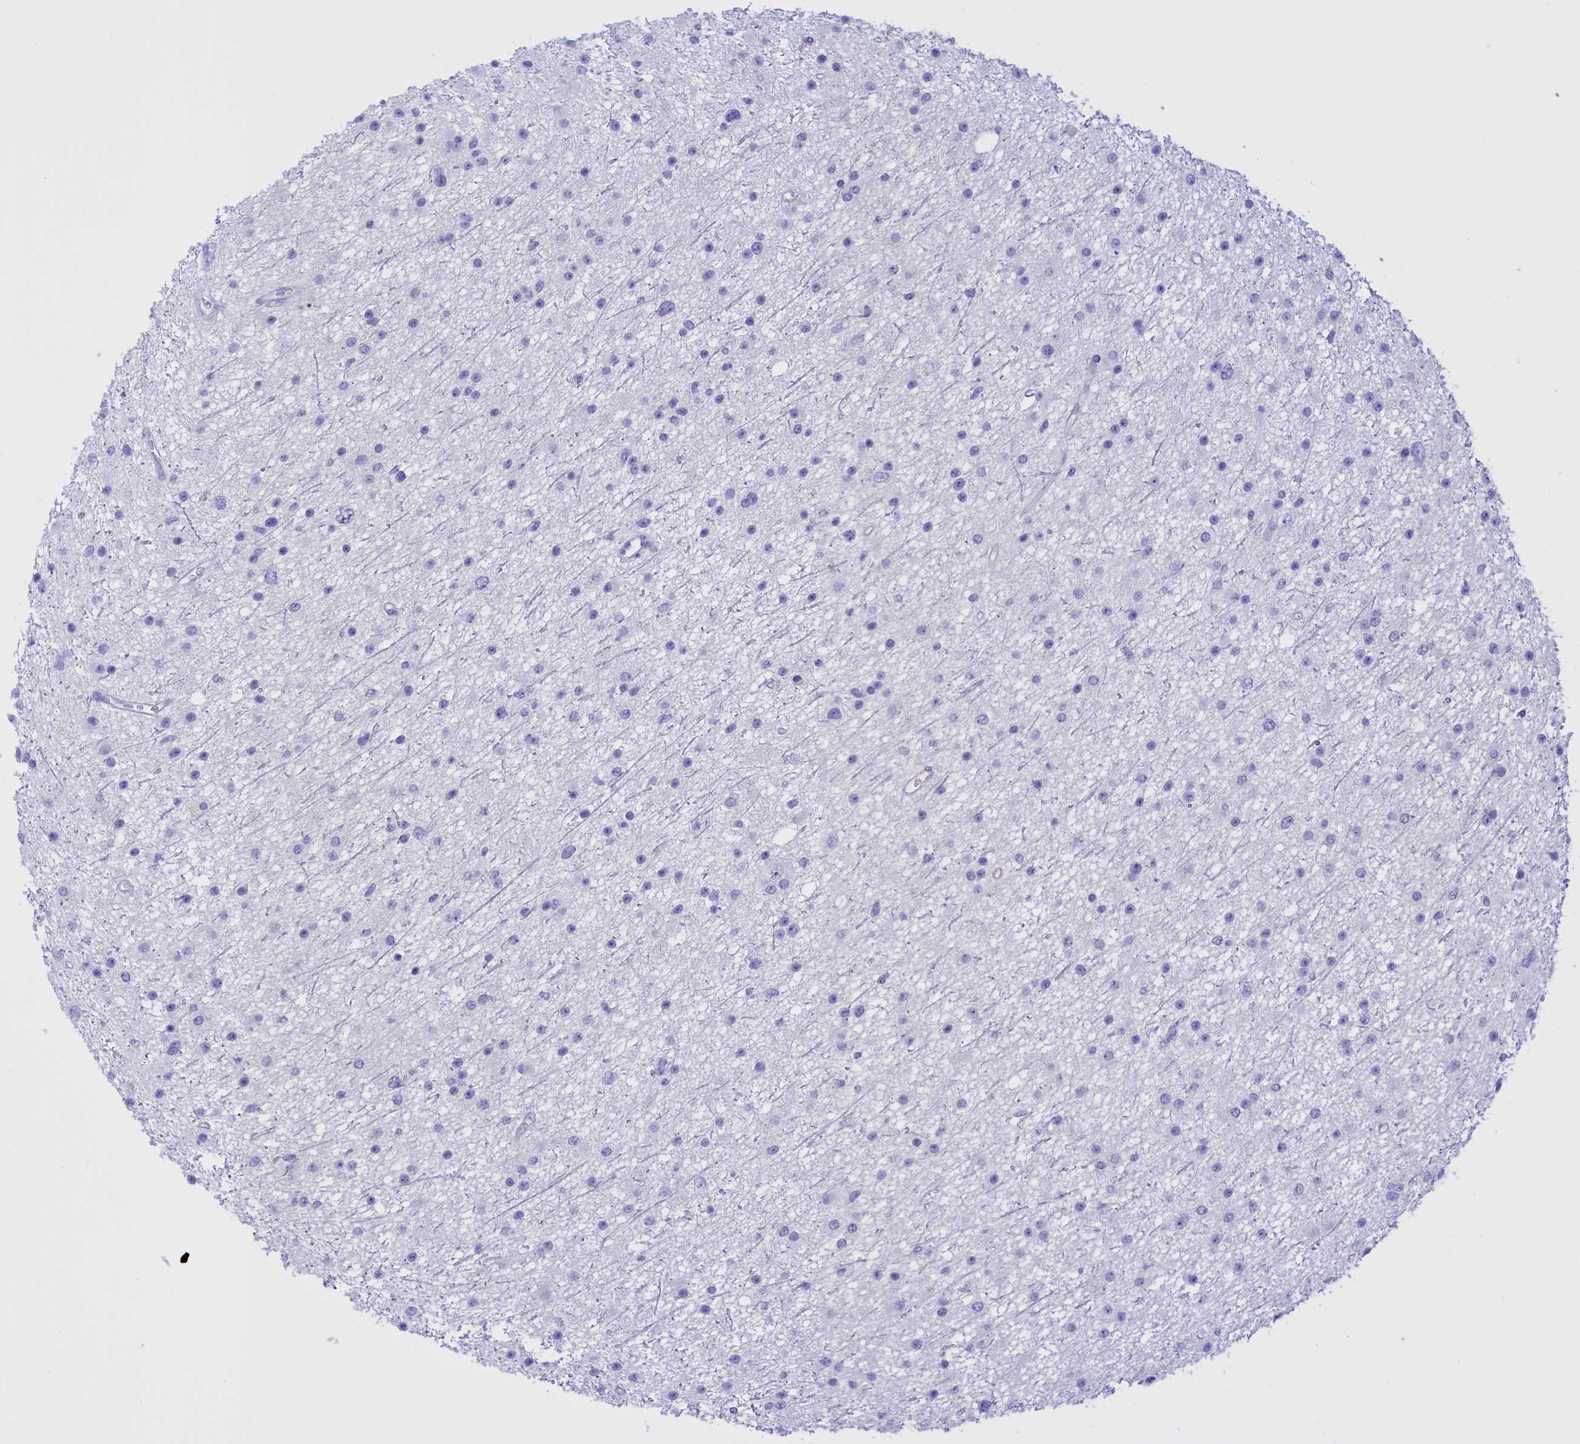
{"staining": {"intensity": "negative", "quantity": "none", "location": "none"}, "tissue": "glioma", "cell_type": "Tumor cells", "image_type": "cancer", "snomed": [{"axis": "morphology", "description": "Glioma, malignant, Low grade"}, {"axis": "topography", "description": "Cerebral cortex"}], "caption": "An immunohistochemistry (IHC) photomicrograph of glioma is shown. There is no staining in tumor cells of glioma.", "gene": "PROK2", "patient": {"sex": "female", "age": 39}}